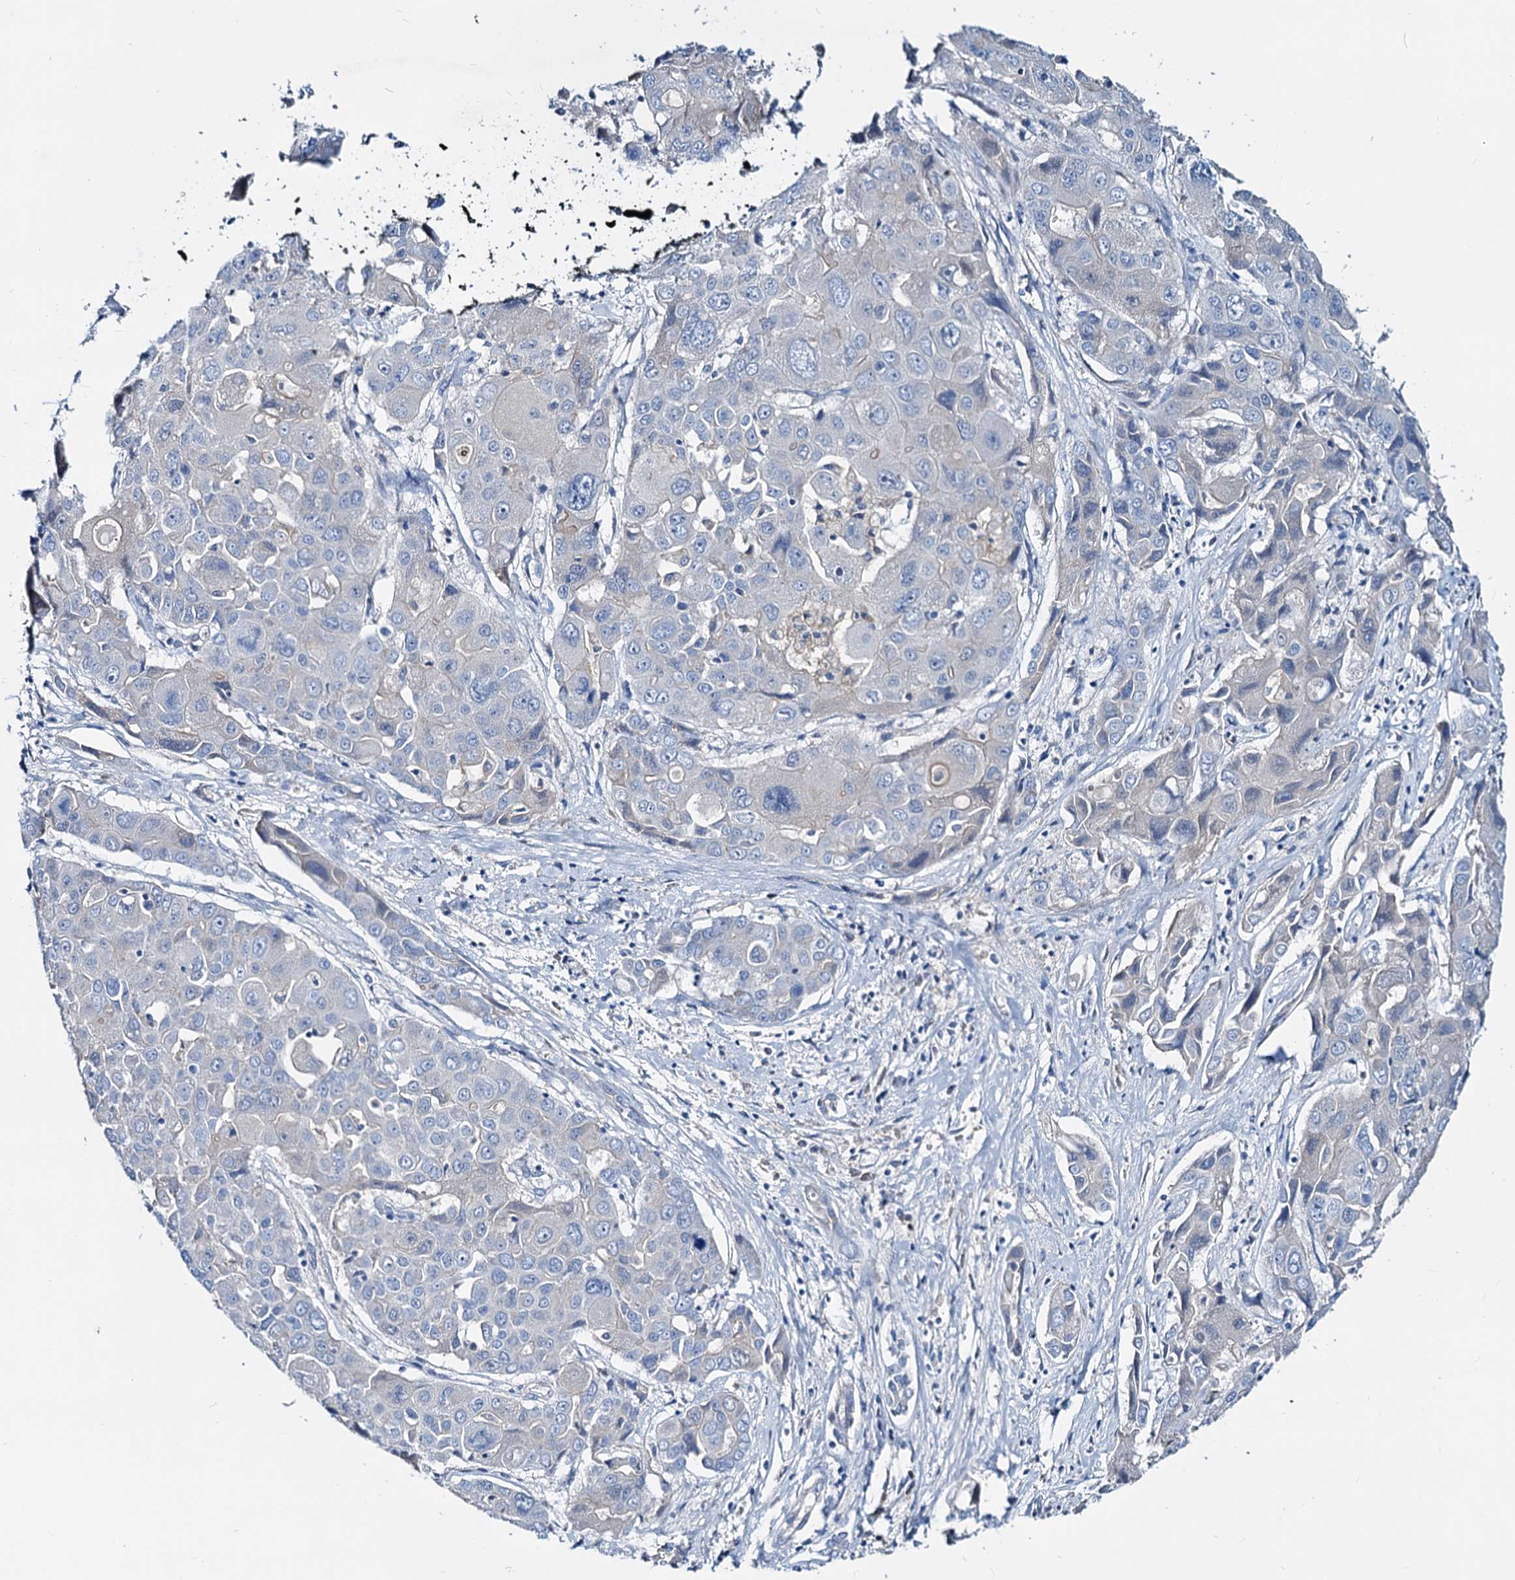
{"staining": {"intensity": "negative", "quantity": "none", "location": "none"}, "tissue": "liver cancer", "cell_type": "Tumor cells", "image_type": "cancer", "snomed": [{"axis": "morphology", "description": "Cholangiocarcinoma"}, {"axis": "topography", "description": "Liver"}], "caption": "Immunohistochemistry photomicrograph of liver cancer stained for a protein (brown), which reveals no expression in tumor cells.", "gene": "DYDC2", "patient": {"sex": "male", "age": 67}}